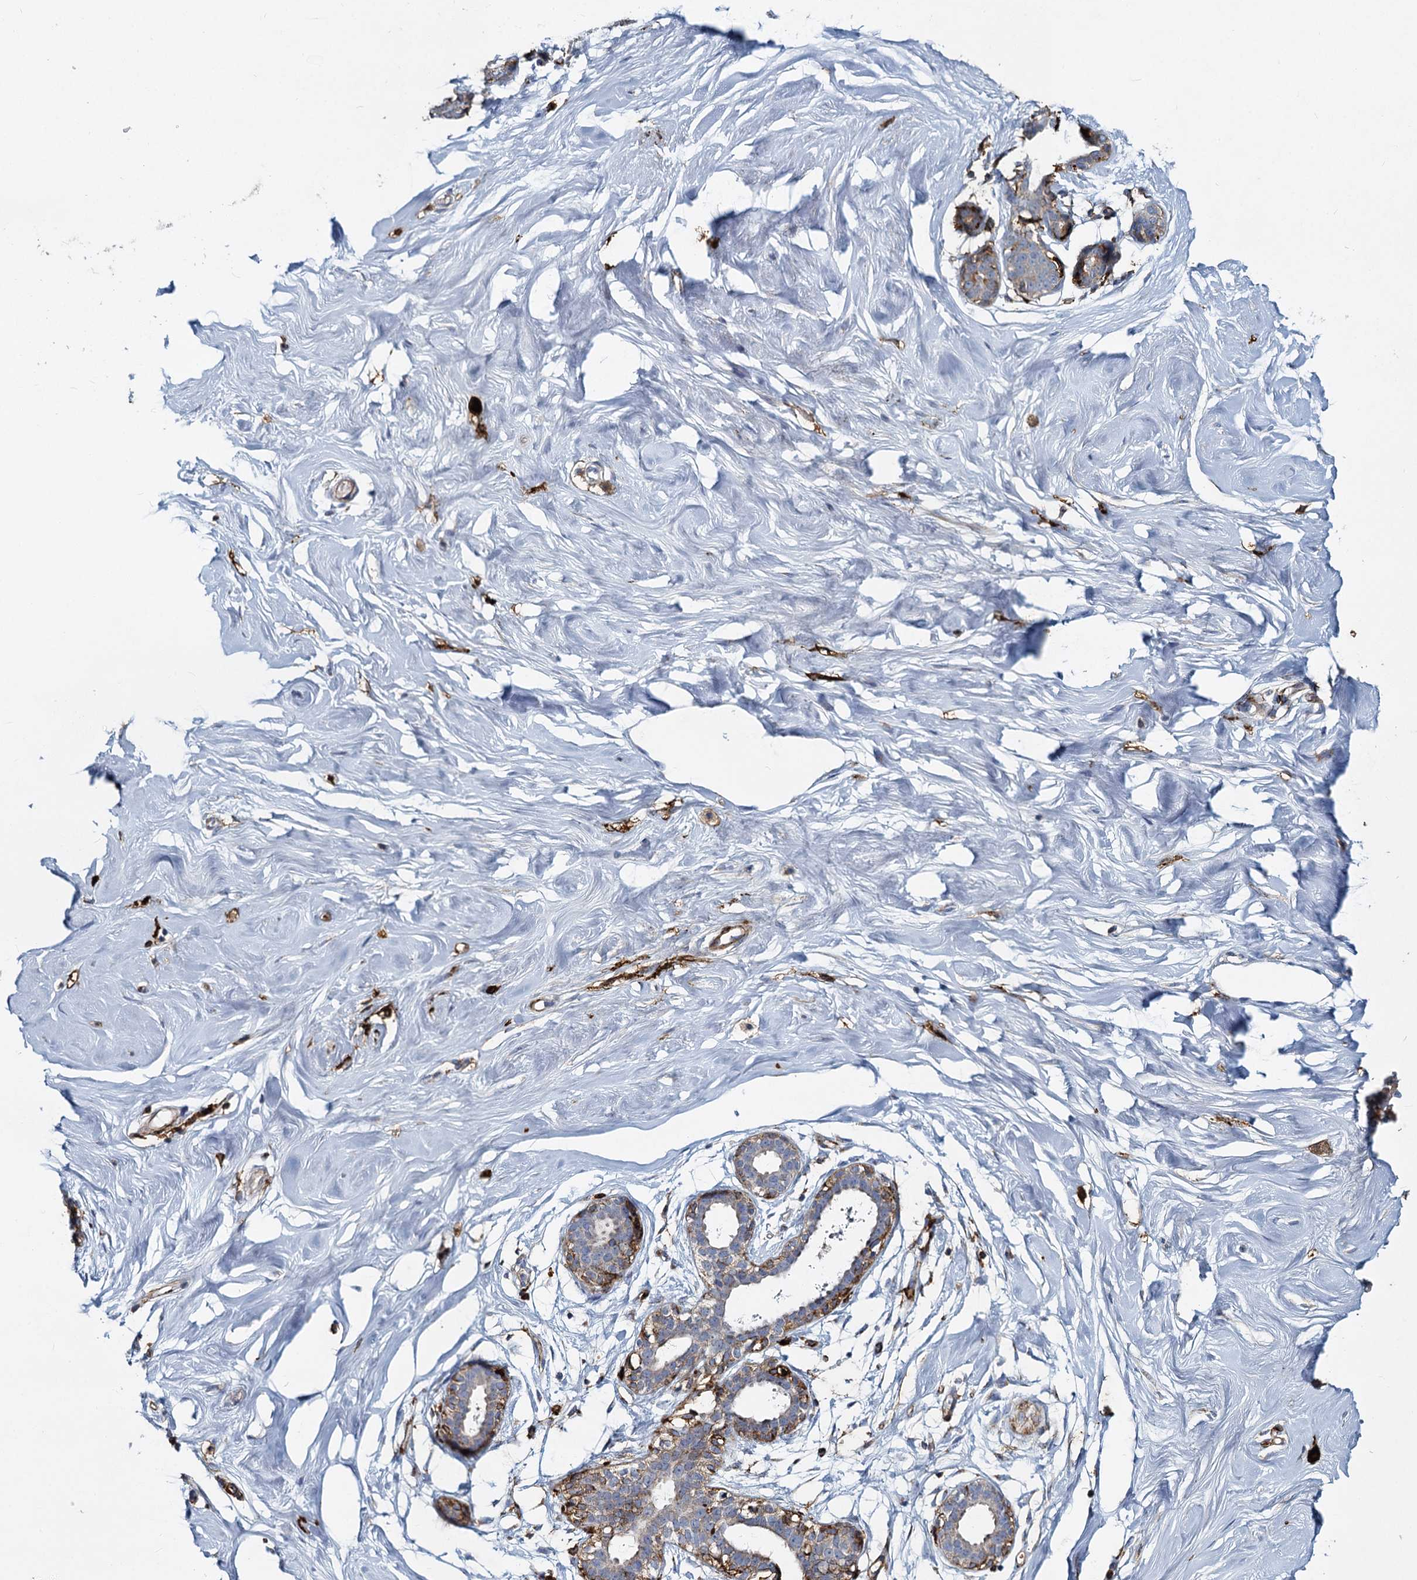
{"staining": {"intensity": "strong", "quantity": "25%-75%", "location": "cytoplasmic/membranous"}, "tissue": "breast", "cell_type": "Glandular cells", "image_type": "normal", "snomed": [{"axis": "morphology", "description": "Normal tissue, NOS"}, {"axis": "morphology", "description": "Adenoma, NOS"}, {"axis": "topography", "description": "Breast"}], "caption": "Protein expression analysis of unremarkable breast shows strong cytoplasmic/membranous staining in about 25%-75% of glandular cells. Immunohistochemistry stains the protein in brown and the nuclei are stained blue.", "gene": "DCUN1D2", "patient": {"sex": "female", "age": 23}}